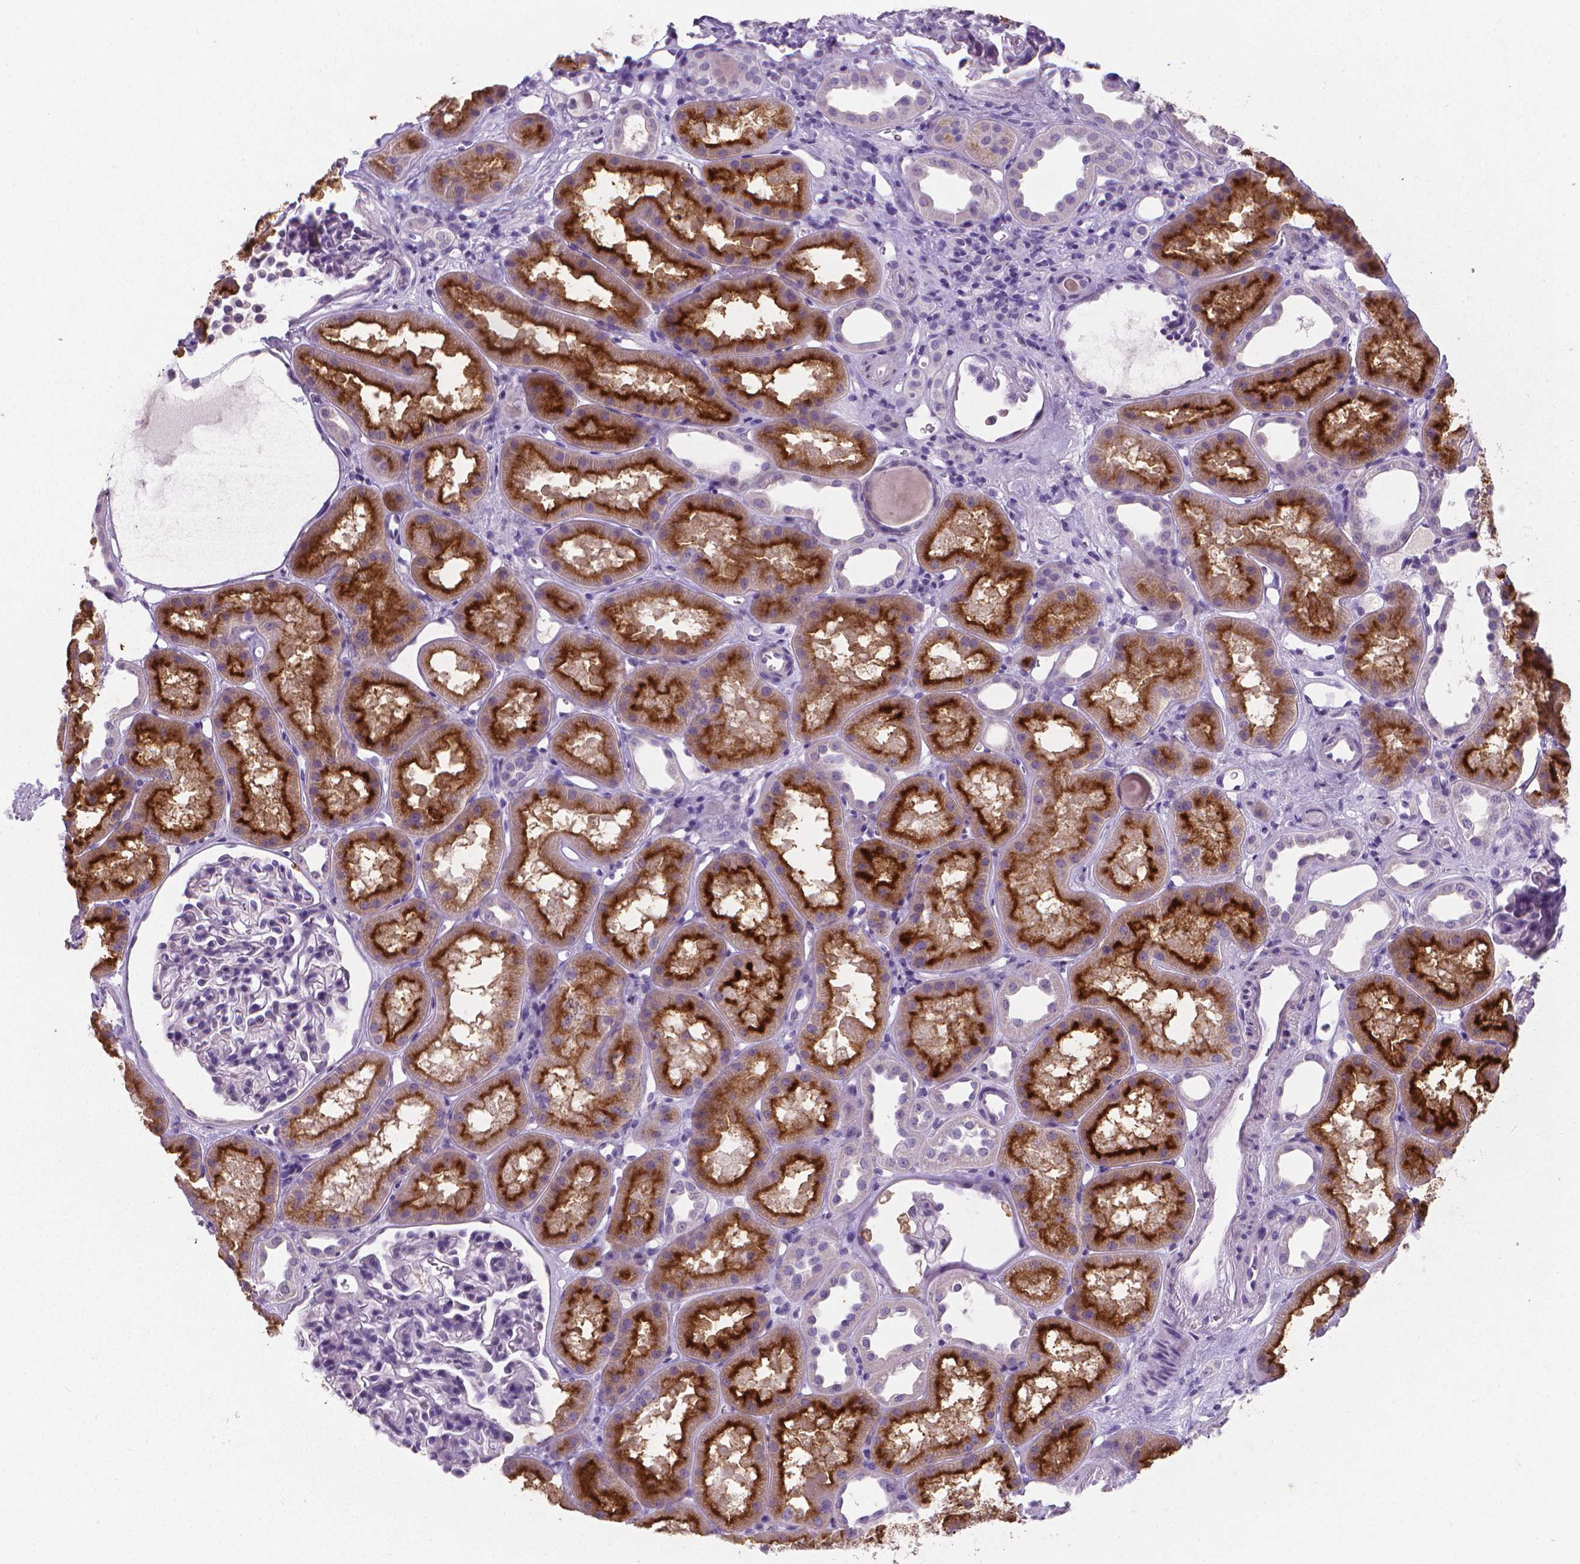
{"staining": {"intensity": "negative", "quantity": "none", "location": "none"}, "tissue": "kidney", "cell_type": "Cells in glomeruli", "image_type": "normal", "snomed": [{"axis": "morphology", "description": "Normal tissue, NOS"}, {"axis": "topography", "description": "Kidney"}], "caption": "The IHC image has no significant staining in cells in glomeruli of kidney. The staining was performed using DAB to visualize the protein expression in brown, while the nuclei were stained in blue with hematoxylin (Magnification: 20x).", "gene": "XPNPEP2", "patient": {"sex": "male", "age": 61}}